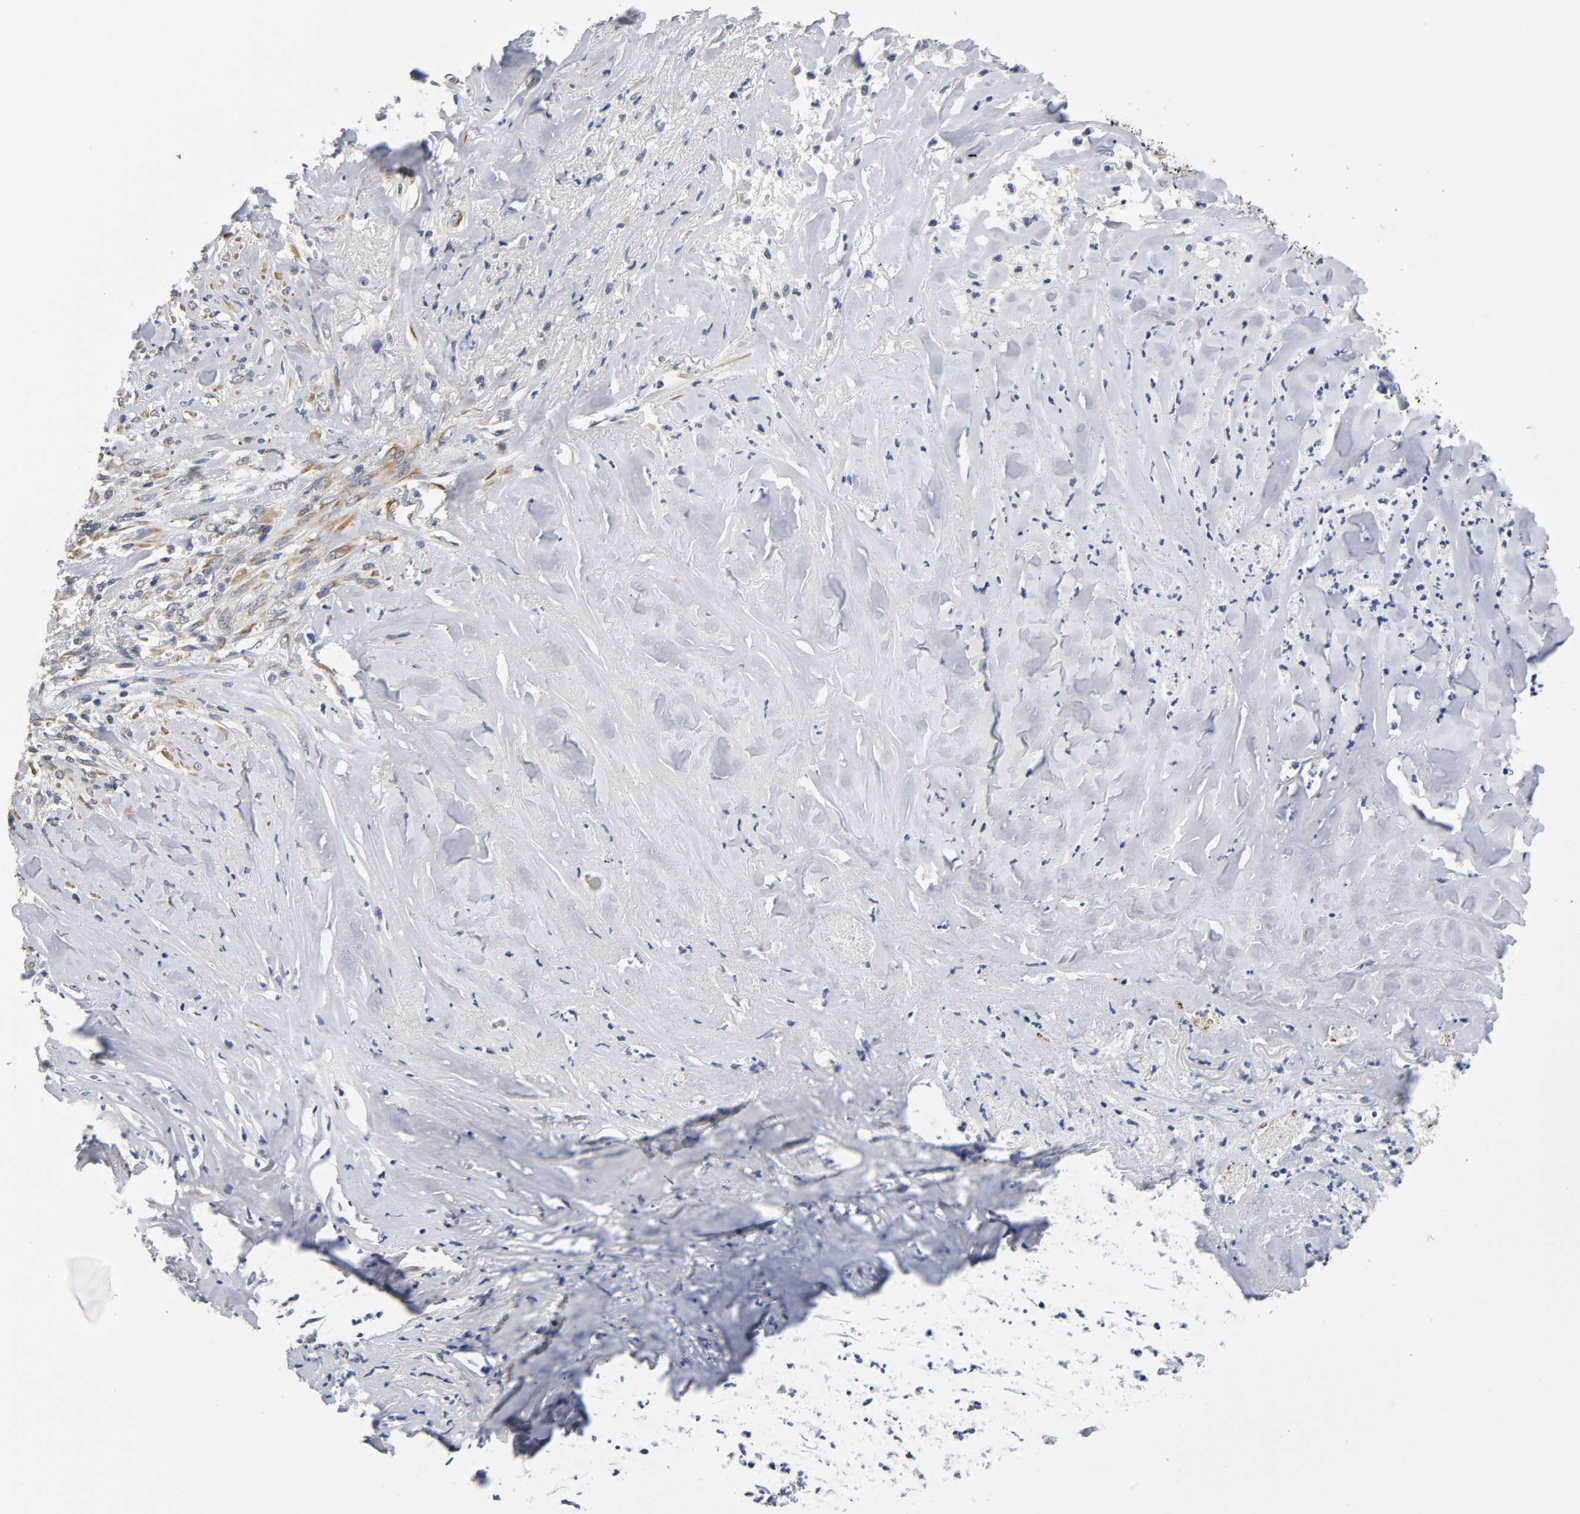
{"staining": {"intensity": "weak", "quantity": ">75%", "location": "cytoplasmic/membranous"}, "tissue": "liver cancer", "cell_type": "Tumor cells", "image_type": "cancer", "snomed": [{"axis": "morphology", "description": "Cholangiocarcinoma"}, {"axis": "topography", "description": "Liver"}], "caption": "Protein staining of liver cholangiocarcinoma tissue reveals weak cytoplasmic/membranous expression in approximately >75% of tumor cells.", "gene": "UCKL1", "patient": {"sex": "female", "age": 67}}